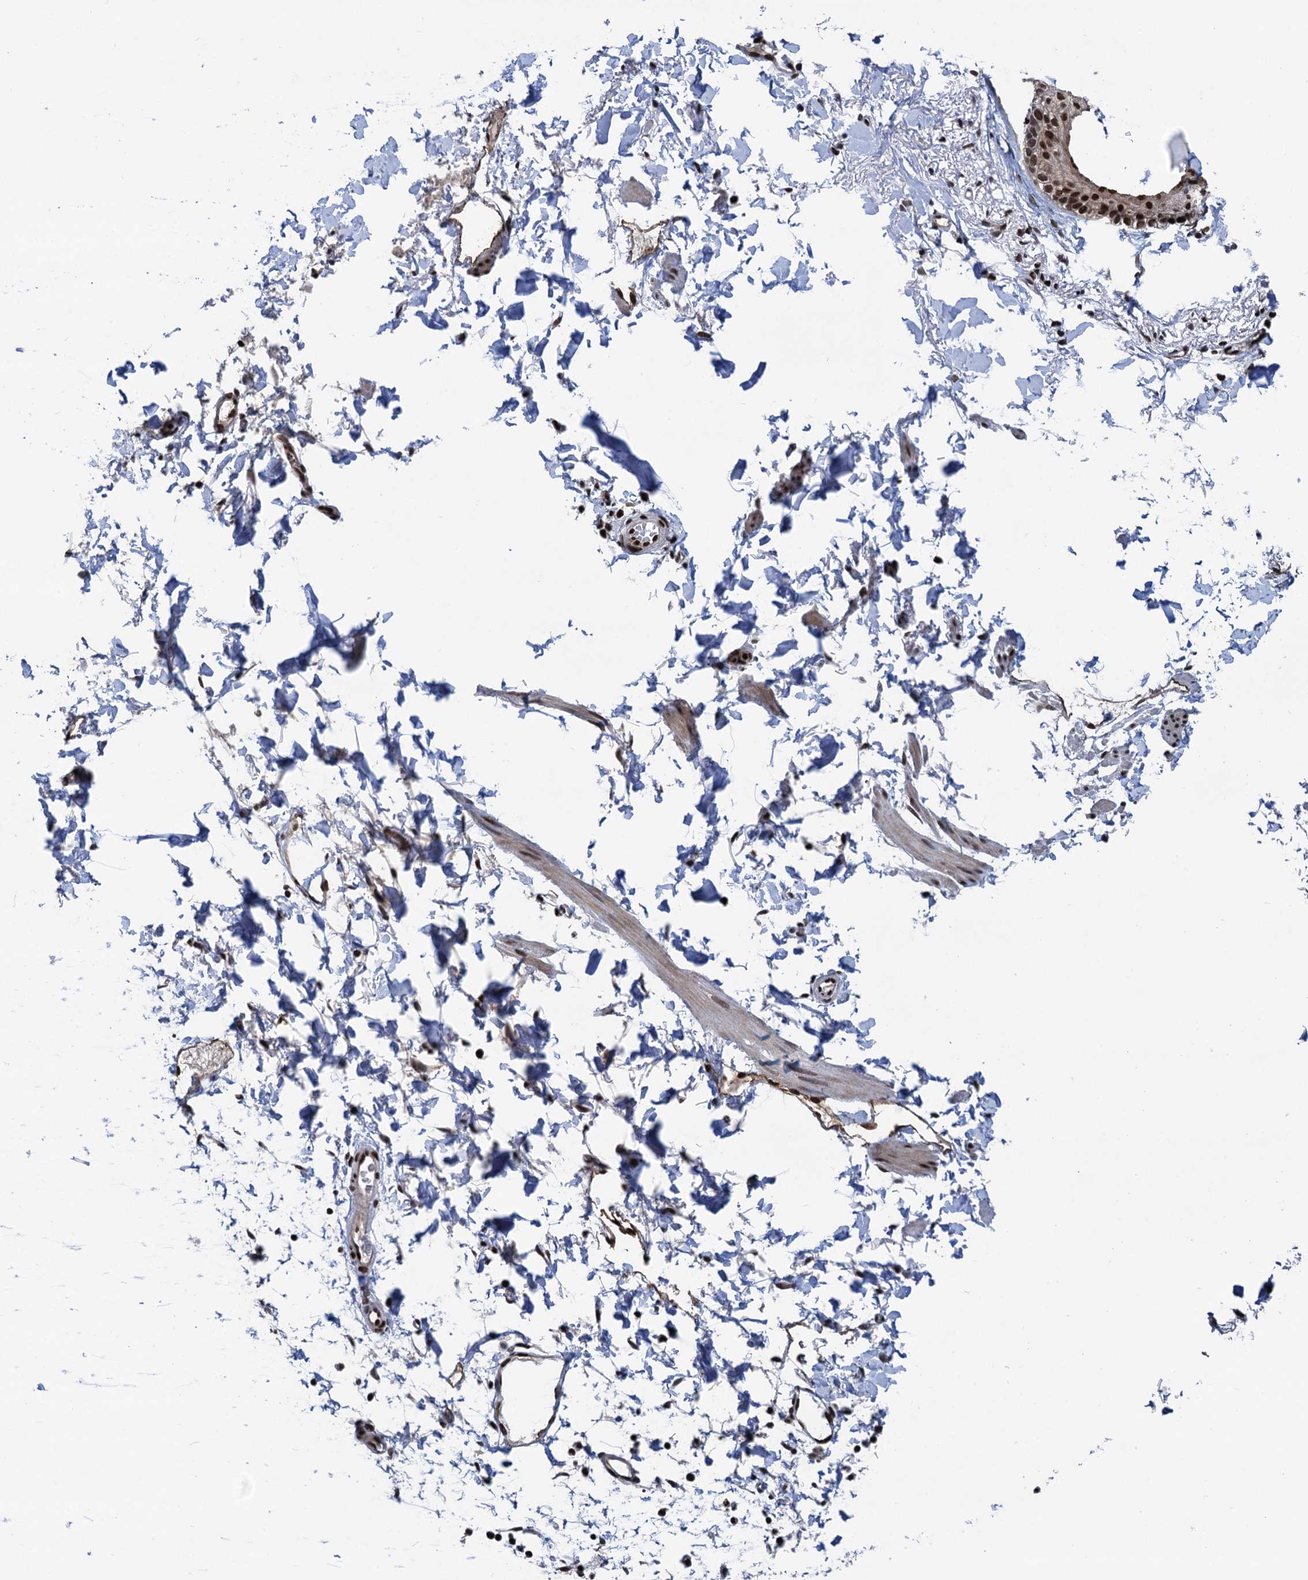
{"staining": {"intensity": "strong", "quantity": ">75%", "location": "cytoplasmic/membranous,nuclear"}, "tissue": "skin", "cell_type": "Epidermal cells", "image_type": "normal", "snomed": [{"axis": "morphology", "description": "Normal tissue, NOS"}, {"axis": "topography", "description": "Vulva"}], "caption": "Benign skin displays strong cytoplasmic/membranous,nuclear positivity in about >75% of epidermal cells.", "gene": "PPP4R1", "patient": {"sex": "female", "age": 68}}